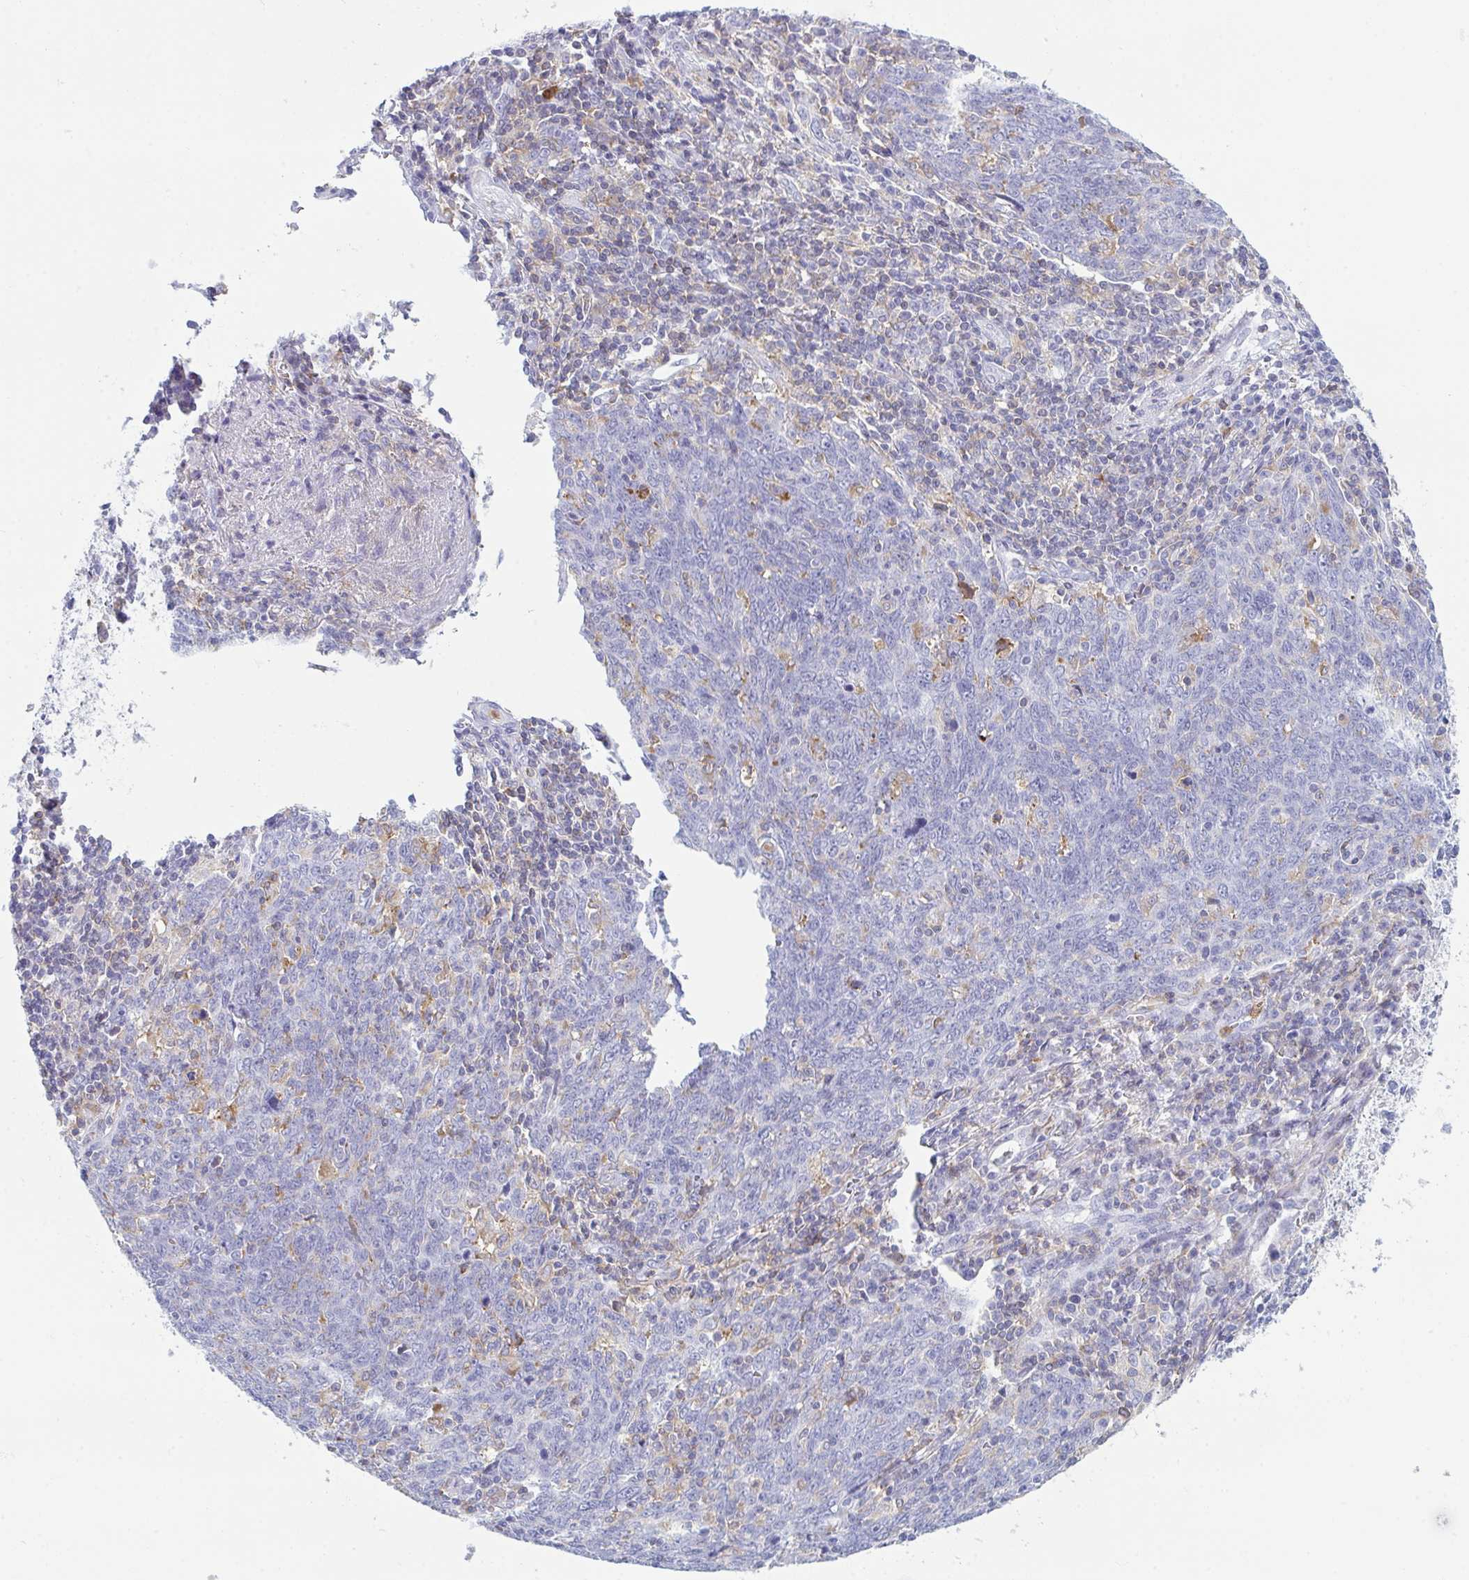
{"staining": {"intensity": "negative", "quantity": "none", "location": "none"}, "tissue": "lung cancer", "cell_type": "Tumor cells", "image_type": "cancer", "snomed": [{"axis": "morphology", "description": "Squamous cell carcinoma, NOS"}, {"axis": "topography", "description": "Lung"}], "caption": "This is a image of immunohistochemistry (IHC) staining of squamous cell carcinoma (lung), which shows no expression in tumor cells. Brightfield microscopy of immunohistochemistry (IHC) stained with DAB (brown) and hematoxylin (blue), captured at high magnification.", "gene": "MYO1F", "patient": {"sex": "female", "age": 72}}